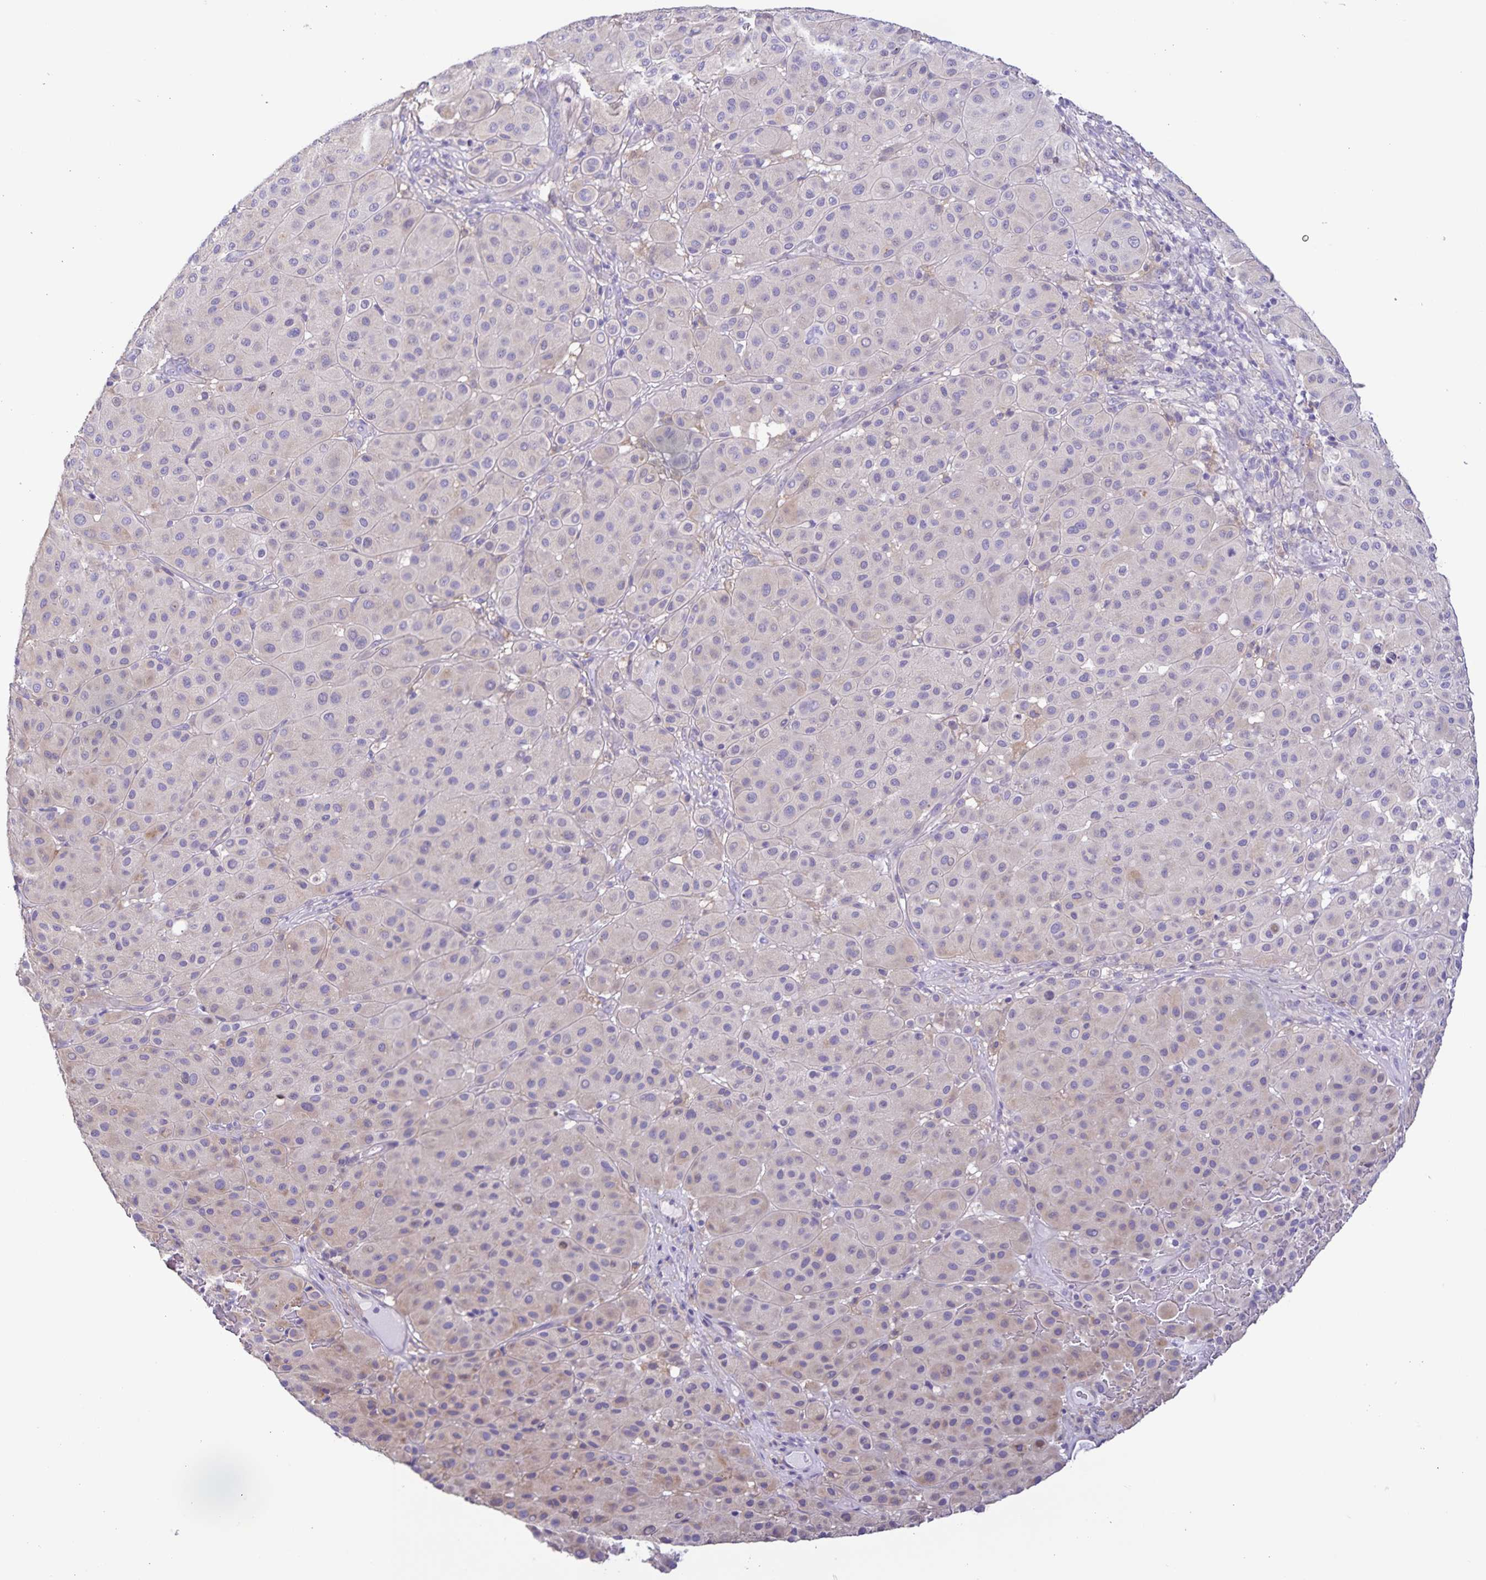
{"staining": {"intensity": "weak", "quantity": "<25%", "location": "cytoplasmic/membranous"}, "tissue": "melanoma", "cell_type": "Tumor cells", "image_type": "cancer", "snomed": [{"axis": "morphology", "description": "Malignant melanoma, Metastatic site"}, {"axis": "topography", "description": "Smooth muscle"}], "caption": "Immunohistochemical staining of malignant melanoma (metastatic site) displays no significant staining in tumor cells.", "gene": "BOLL", "patient": {"sex": "male", "age": 41}}